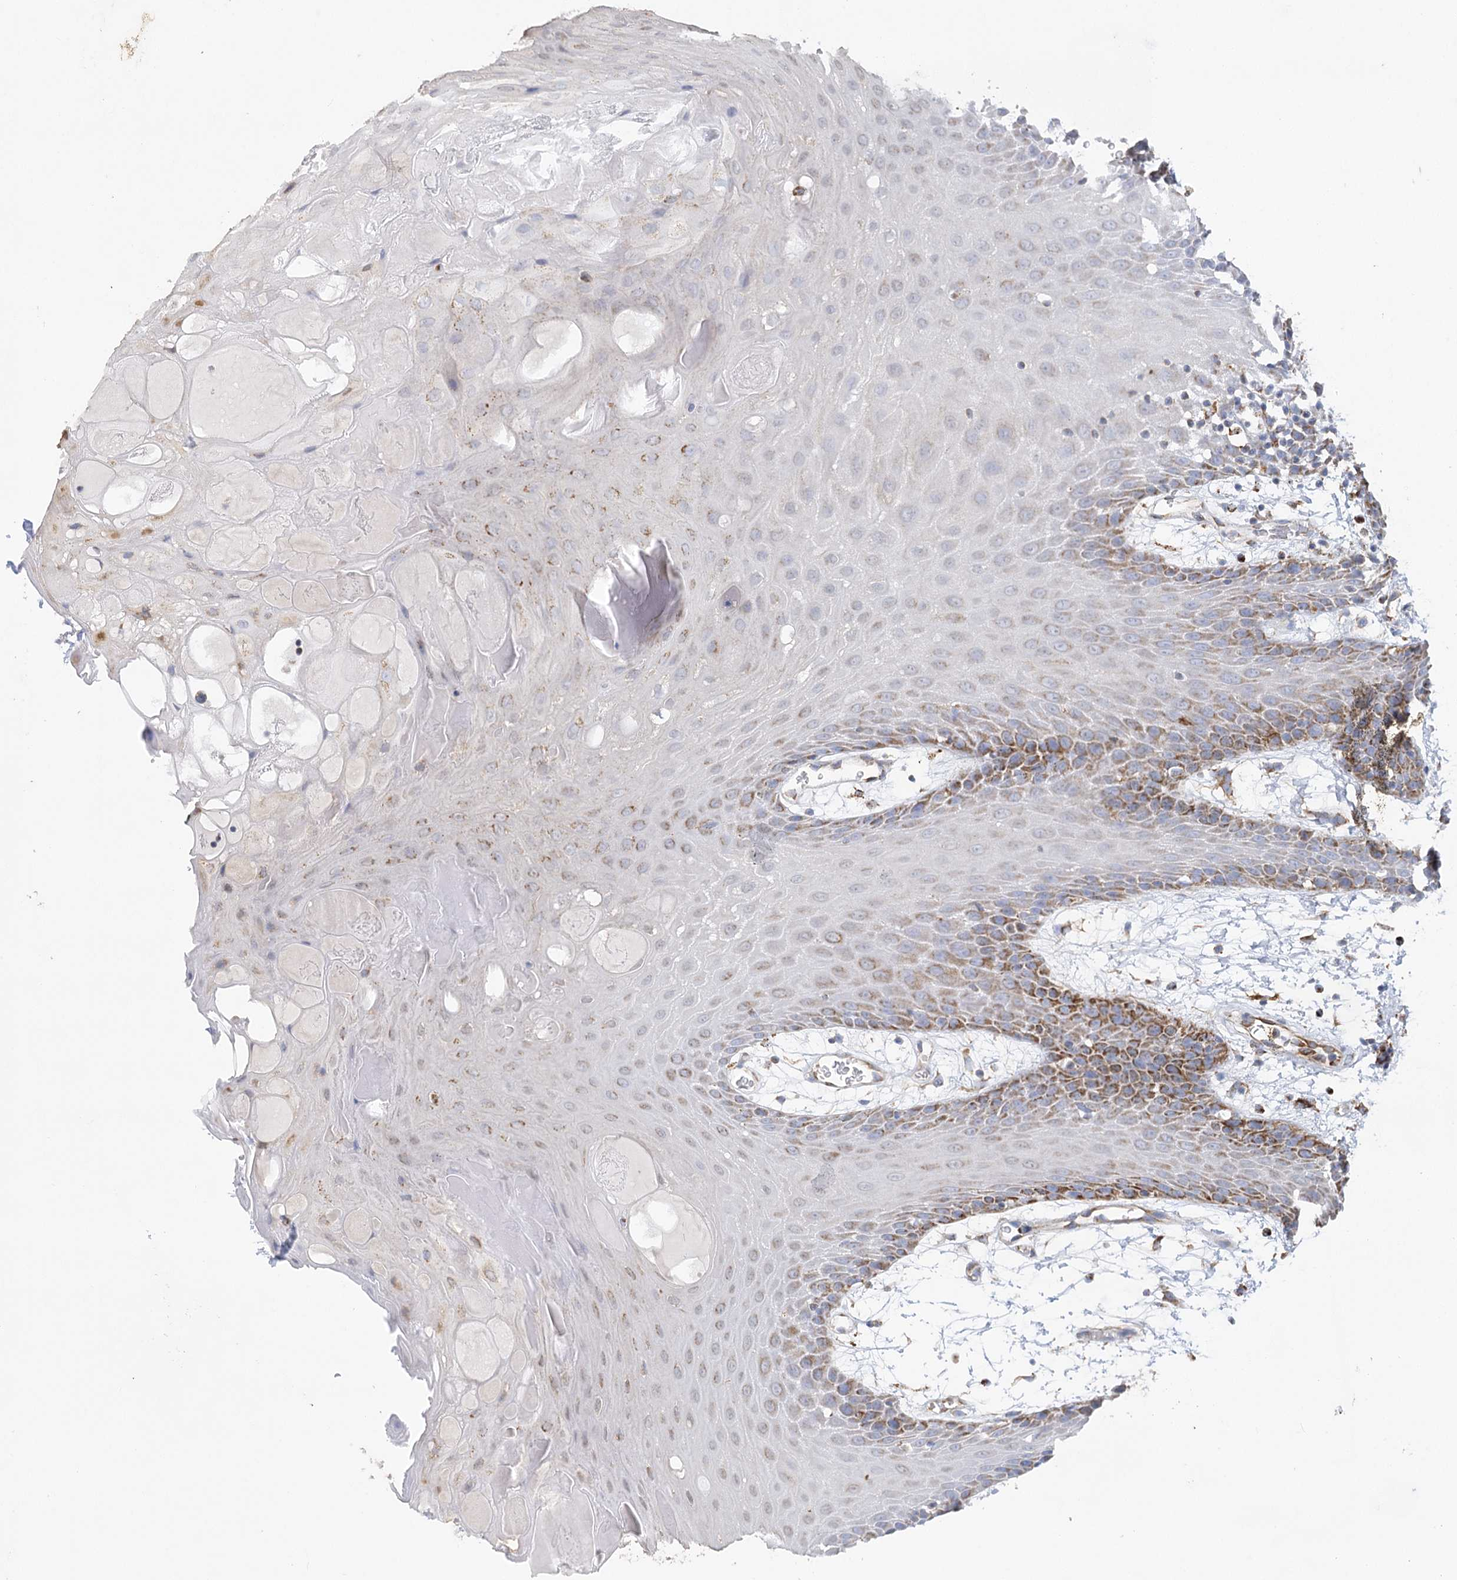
{"staining": {"intensity": "strong", "quantity": "<25%", "location": "cytoplasmic/membranous"}, "tissue": "oral mucosa", "cell_type": "Squamous epithelial cells", "image_type": "normal", "snomed": [{"axis": "morphology", "description": "Normal tissue, NOS"}, {"axis": "topography", "description": "Skeletal muscle"}, {"axis": "topography", "description": "Oral tissue"}, {"axis": "topography", "description": "Salivary gland"}, {"axis": "topography", "description": "Peripheral nerve tissue"}], "caption": "Strong cytoplasmic/membranous expression for a protein is appreciated in approximately <25% of squamous epithelial cells of normal oral mucosa using immunohistochemistry.", "gene": "DHTKD1", "patient": {"sex": "male", "age": 54}}